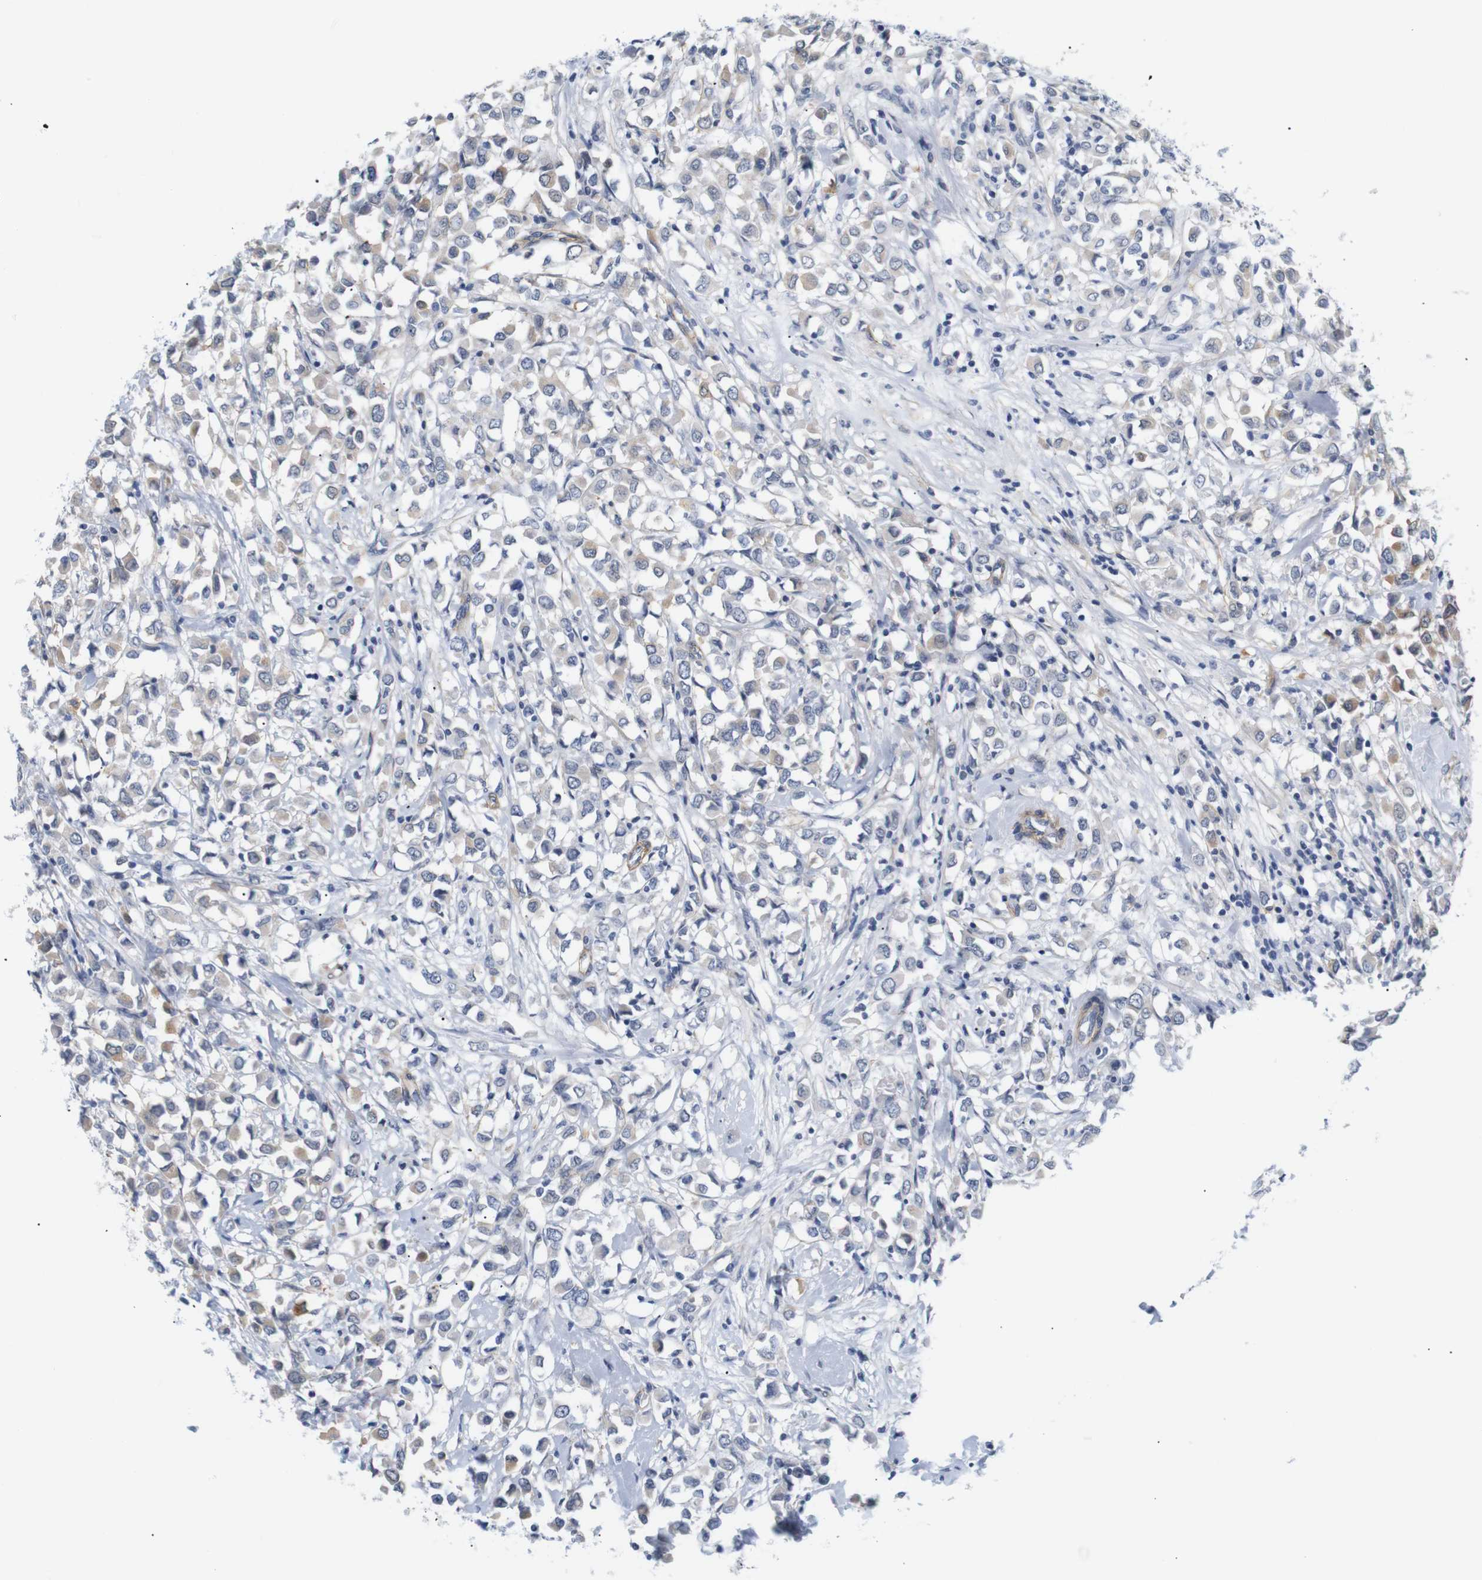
{"staining": {"intensity": "moderate", "quantity": "25%-75%", "location": "cytoplasmic/membranous"}, "tissue": "breast cancer", "cell_type": "Tumor cells", "image_type": "cancer", "snomed": [{"axis": "morphology", "description": "Duct carcinoma"}, {"axis": "topography", "description": "Breast"}], "caption": "Breast cancer stained with immunohistochemistry (IHC) demonstrates moderate cytoplasmic/membranous staining in about 25%-75% of tumor cells. (DAB = brown stain, brightfield microscopy at high magnification).", "gene": "STMN3", "patient": {"sex": "female", "age": 61}}